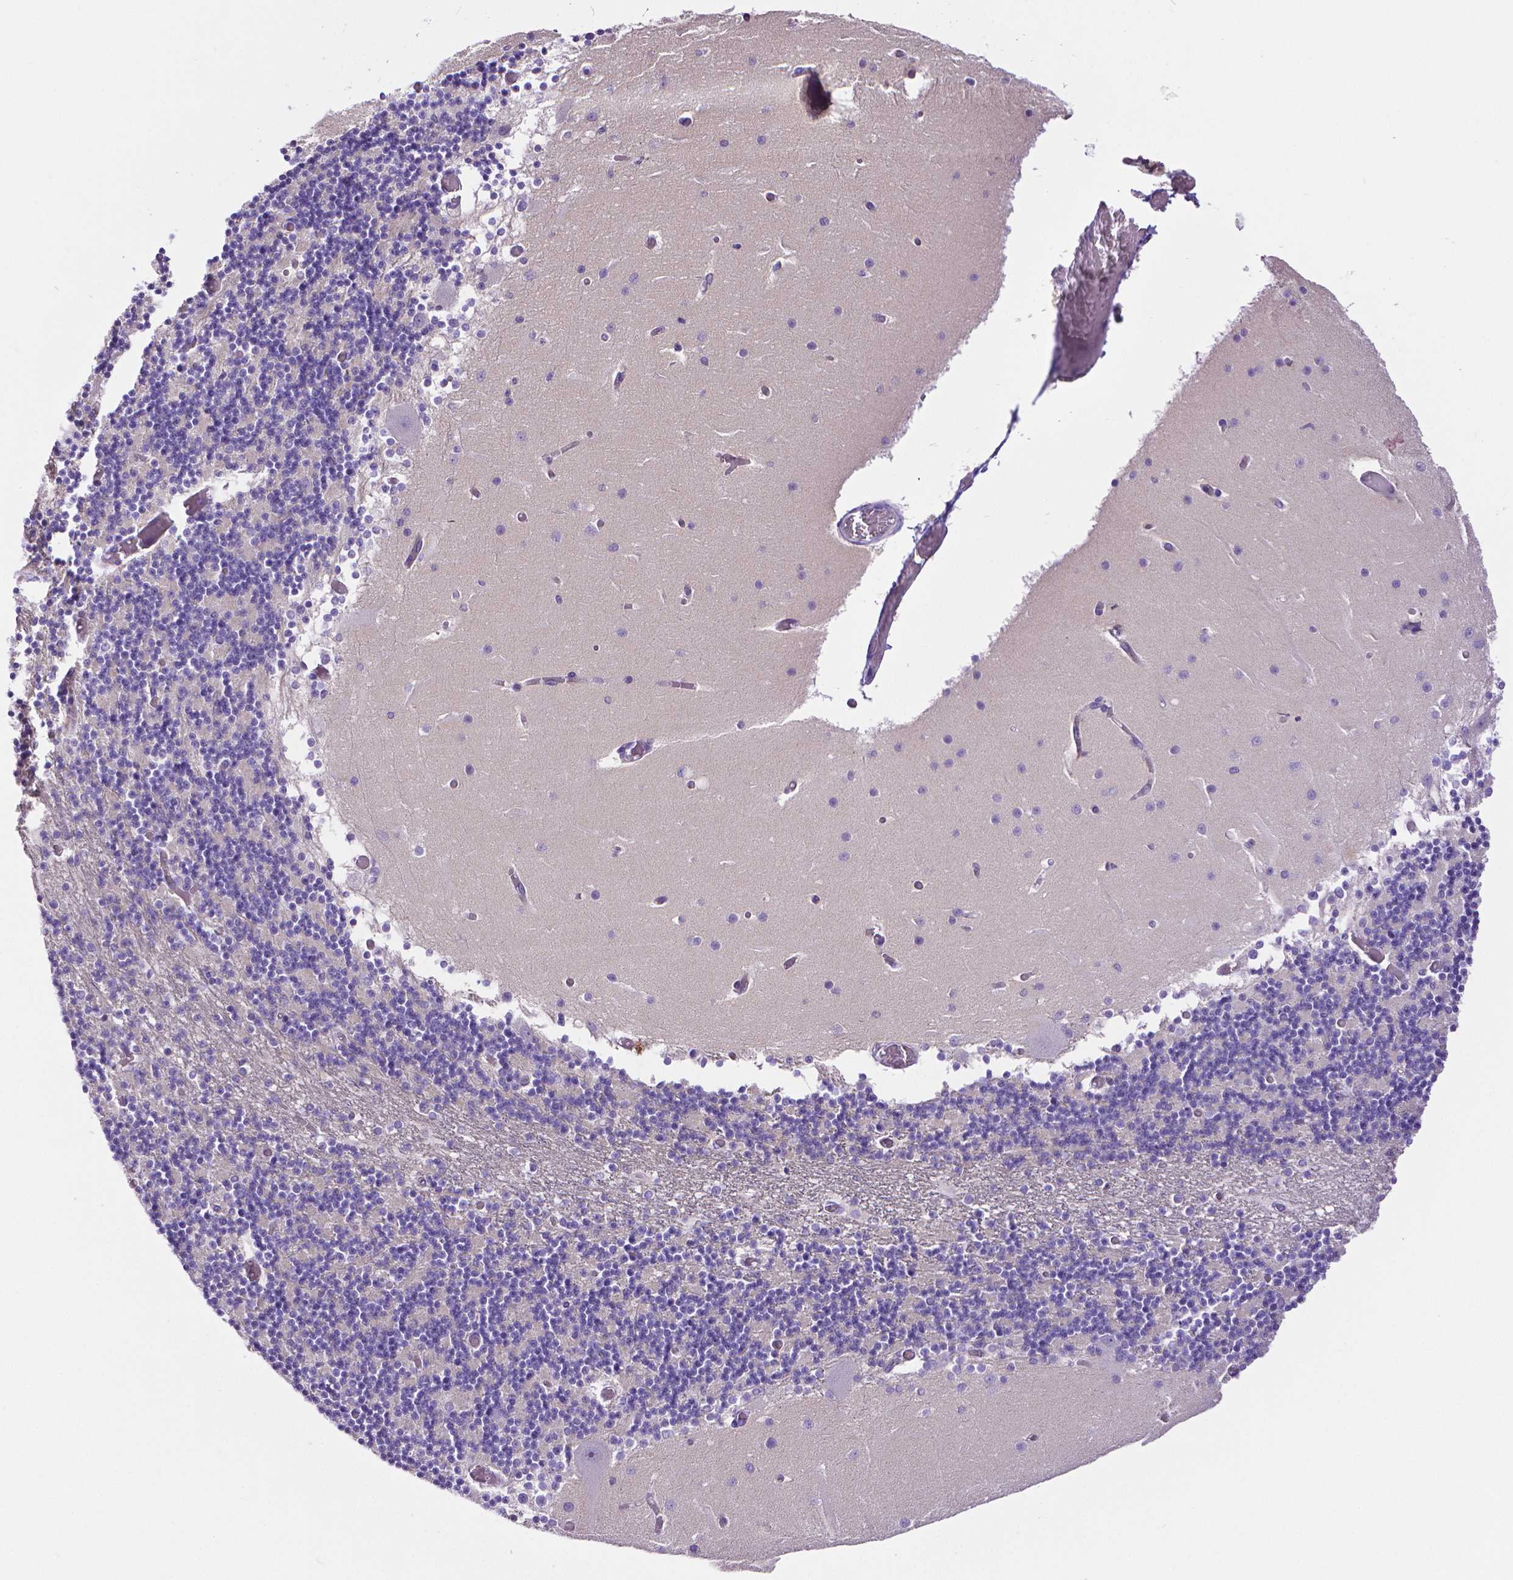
{"staining": {"intensity": "negative", "quantity": "none", "location": "none"}, "tissue": "cerebellum", "cell_type": "Cells in granular layer", "image_type": "normal", "snomed": [{"axis": "morphology", "description": "Normal tissue, NOS"}, {"axis": "topography", "description": "Cerebellum"}], "caption": "DAB immunohistochemical staining of unremarkable human cerebellum shows no significant expression in cells in granular layer. (Brightfield microscopy of DAB (3,3'-diaminobenzidine) immunohistochemistry at high magnification).", "gene": "MMP9", "patient": {"sex": "female", "age": 28}}